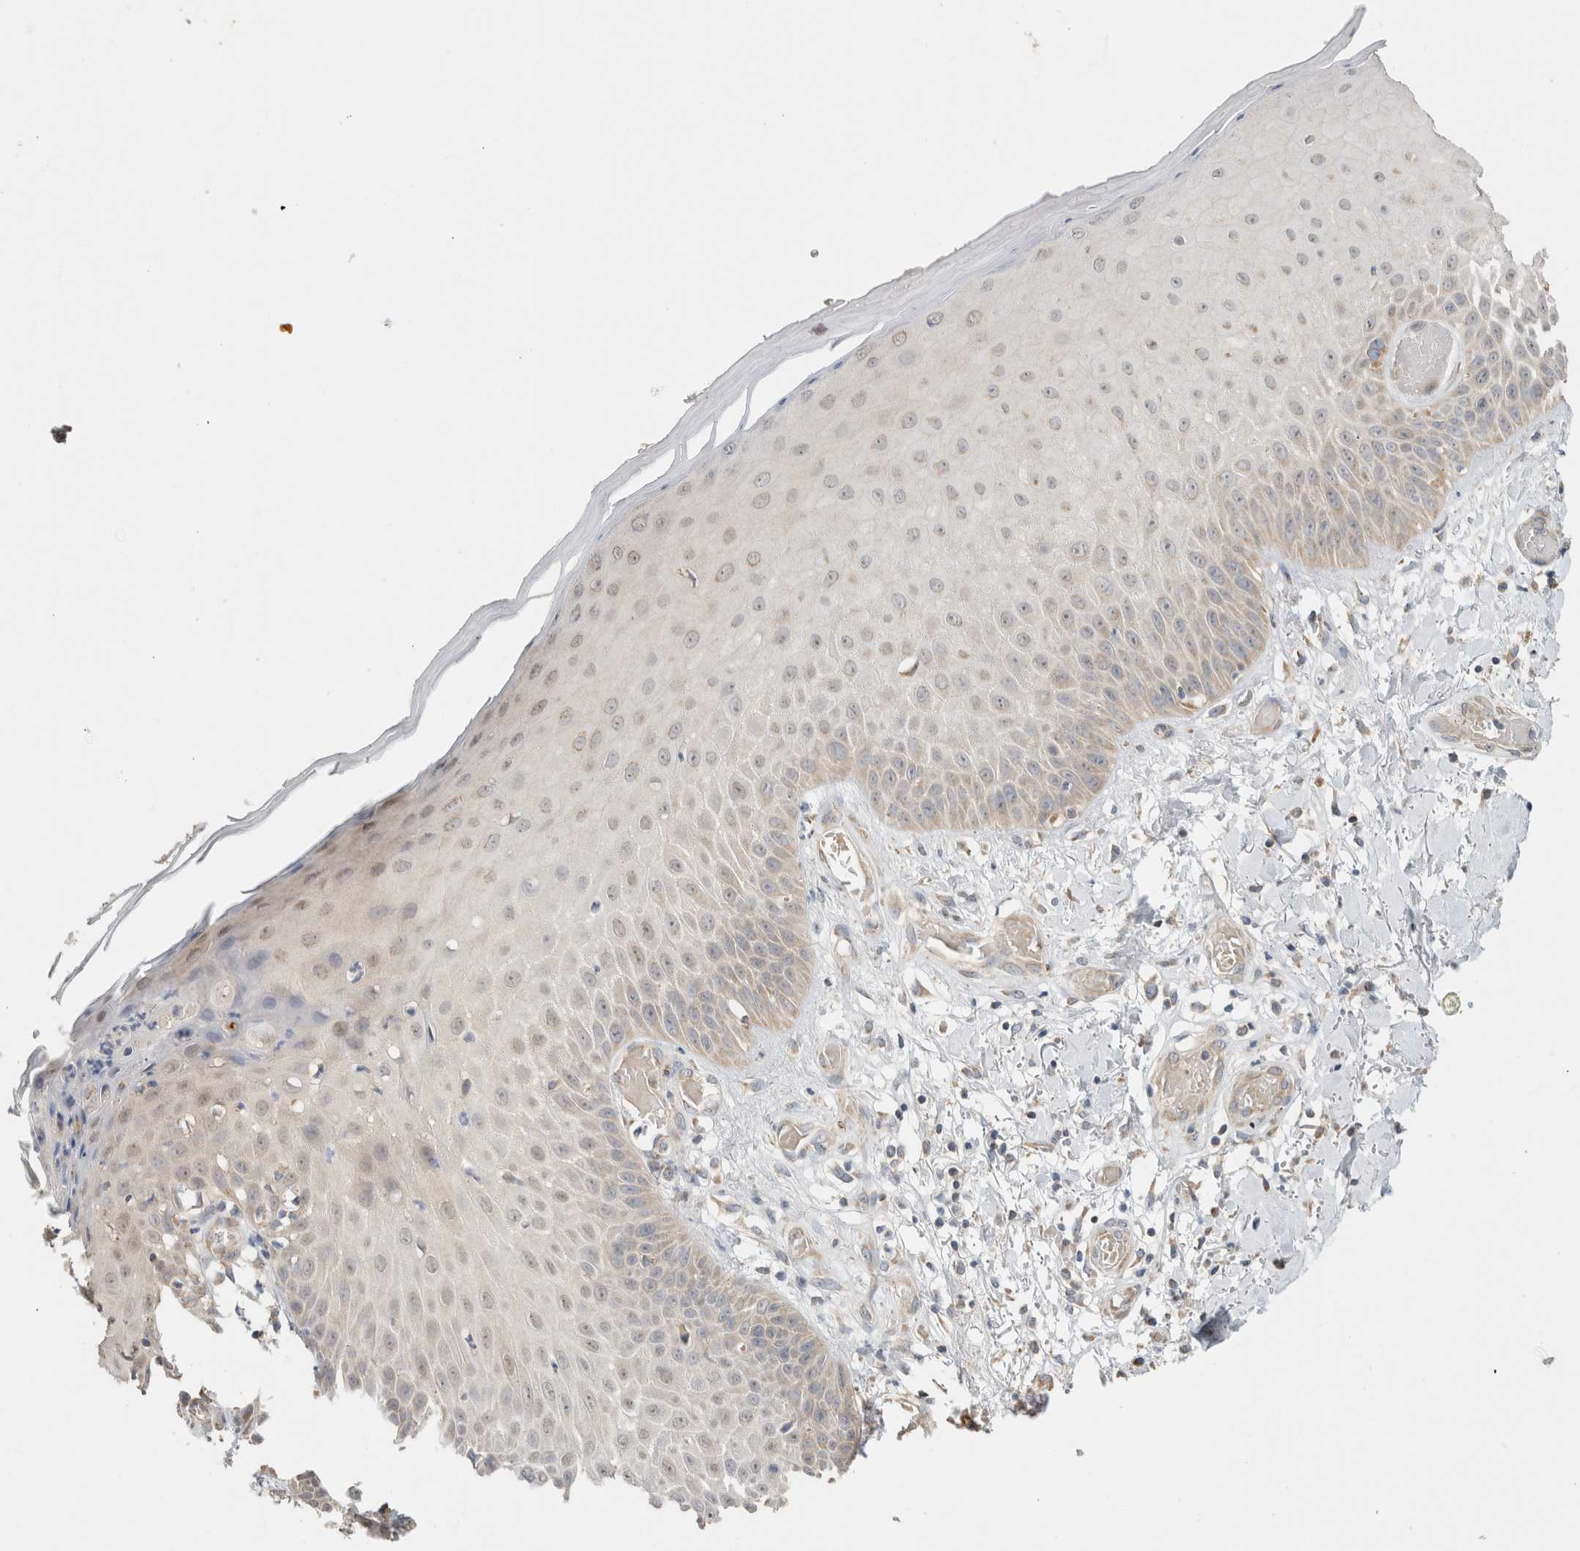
{"staining": {"intensity": "negative", "quantity": "none", "location": "none"}, "tissue": "skin", "cell_type": "Fibroblasts", "image_type": "normal", "snomed": [{"axis": "morphology", "description": "Normal tissue, NOS"}, {"axis": "morphology", "description": "Inflammation, NOS"}, {"axis": "topography", "description": "Skin"}], "caption": "Immunohistochemistry (IHC) of benign skin shows no positivity in fibroblasts. (DAB (3,3'-diaminobenzidine) immunohistochemistry (IHC) visualized using brightfield microscopy, high magnification).", "gene": "CA13", "patient": {"sex": "female", "age": 44}}